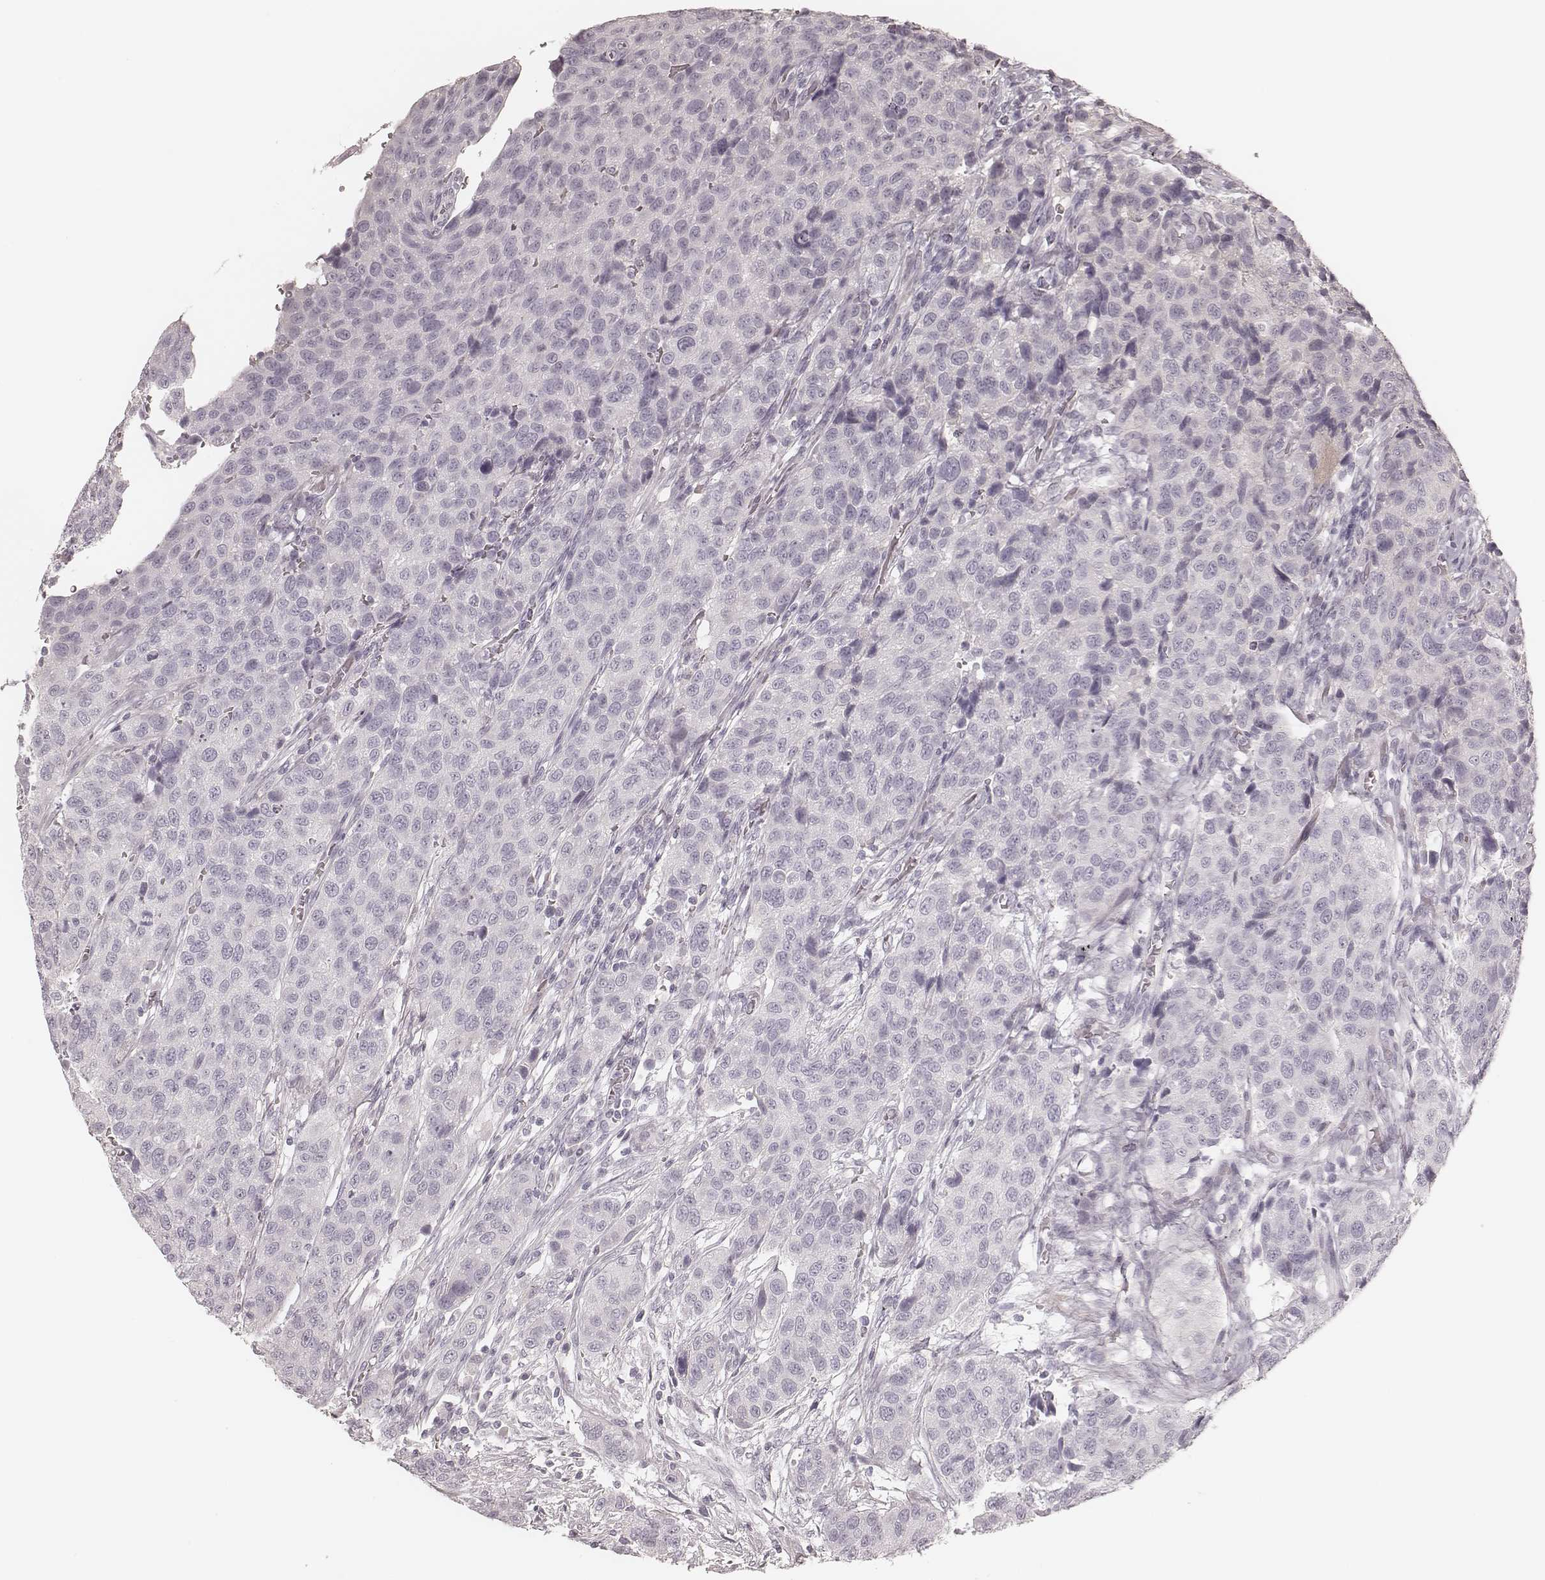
{"staining": {"intensity": "negative", "quantity": "none", "location": "none"}, "tissue": "urothelial cancer", "cell_type": "Tumor cells", "image_type": "cancer", "snomed": [{"axis": "morphology", "description": "Urothelial carcinoma, High grade"}, {"axis": "topography", "description": "Urinary bladder"}], "caption": "A photomicrograph of human urothelial cancer is negative for staining in tumor cells.", "gene": "SPATA24", "patient": {"sex": "female", "age": 58}}